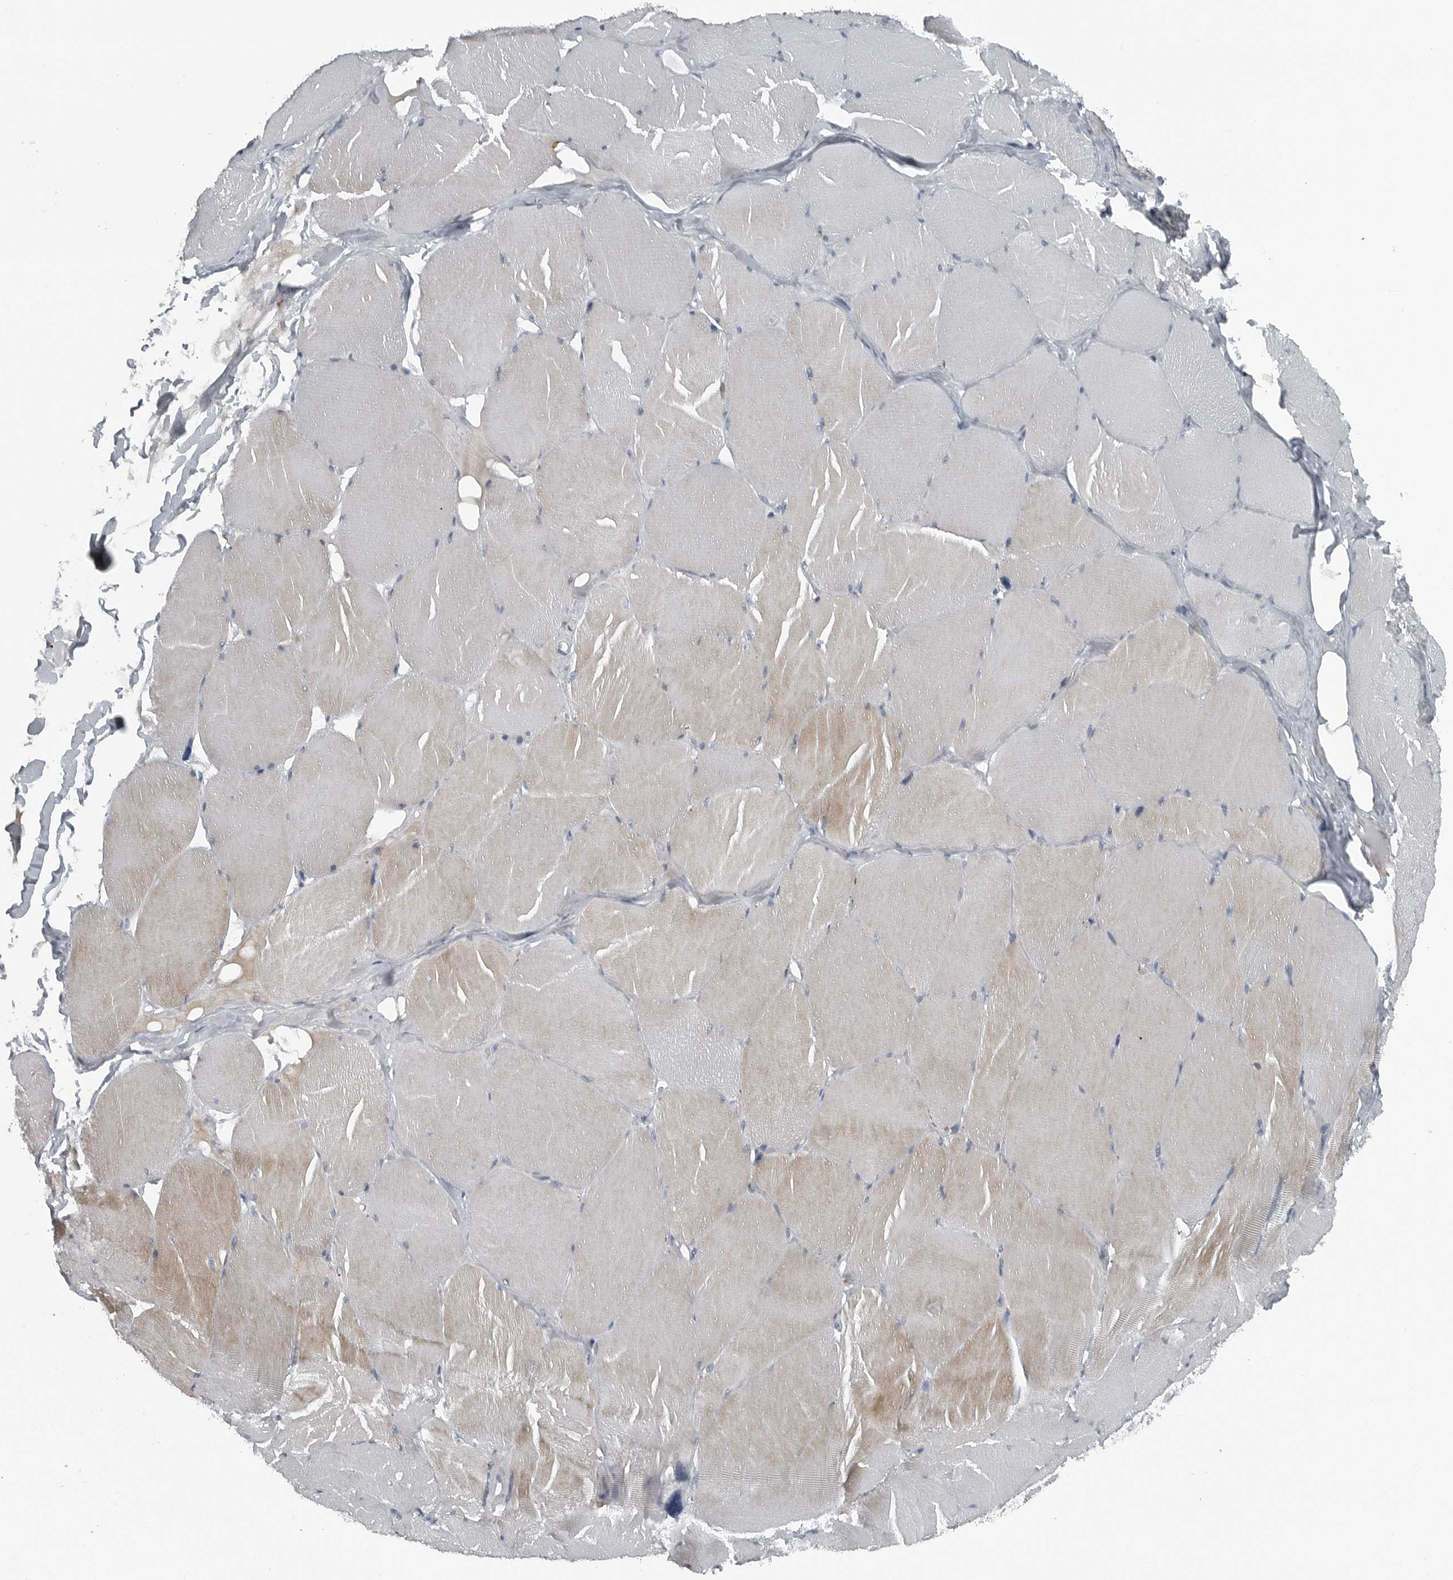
{"staining": {"intensity": "weak", "quantity": "<25%", "location": "cytoplasmic/membranous"}, "tissue": "skeletal muscle", "cell_type": "Myocytes", "image_type": "normal", "snomed": [{"axis": "morphology", "description": "Normal tissue, NOS"}, {"axis": "topography", "description": "Skin"}, {"axis": "topography", "description": "Skeletal muscle"}], "caption": "Immunohistochemical staining of unremarkable human skeletal muscle reveals no significant expression in myocytes.", "gene": "GAK", "patient": {"sex": "male", "age": 83}}